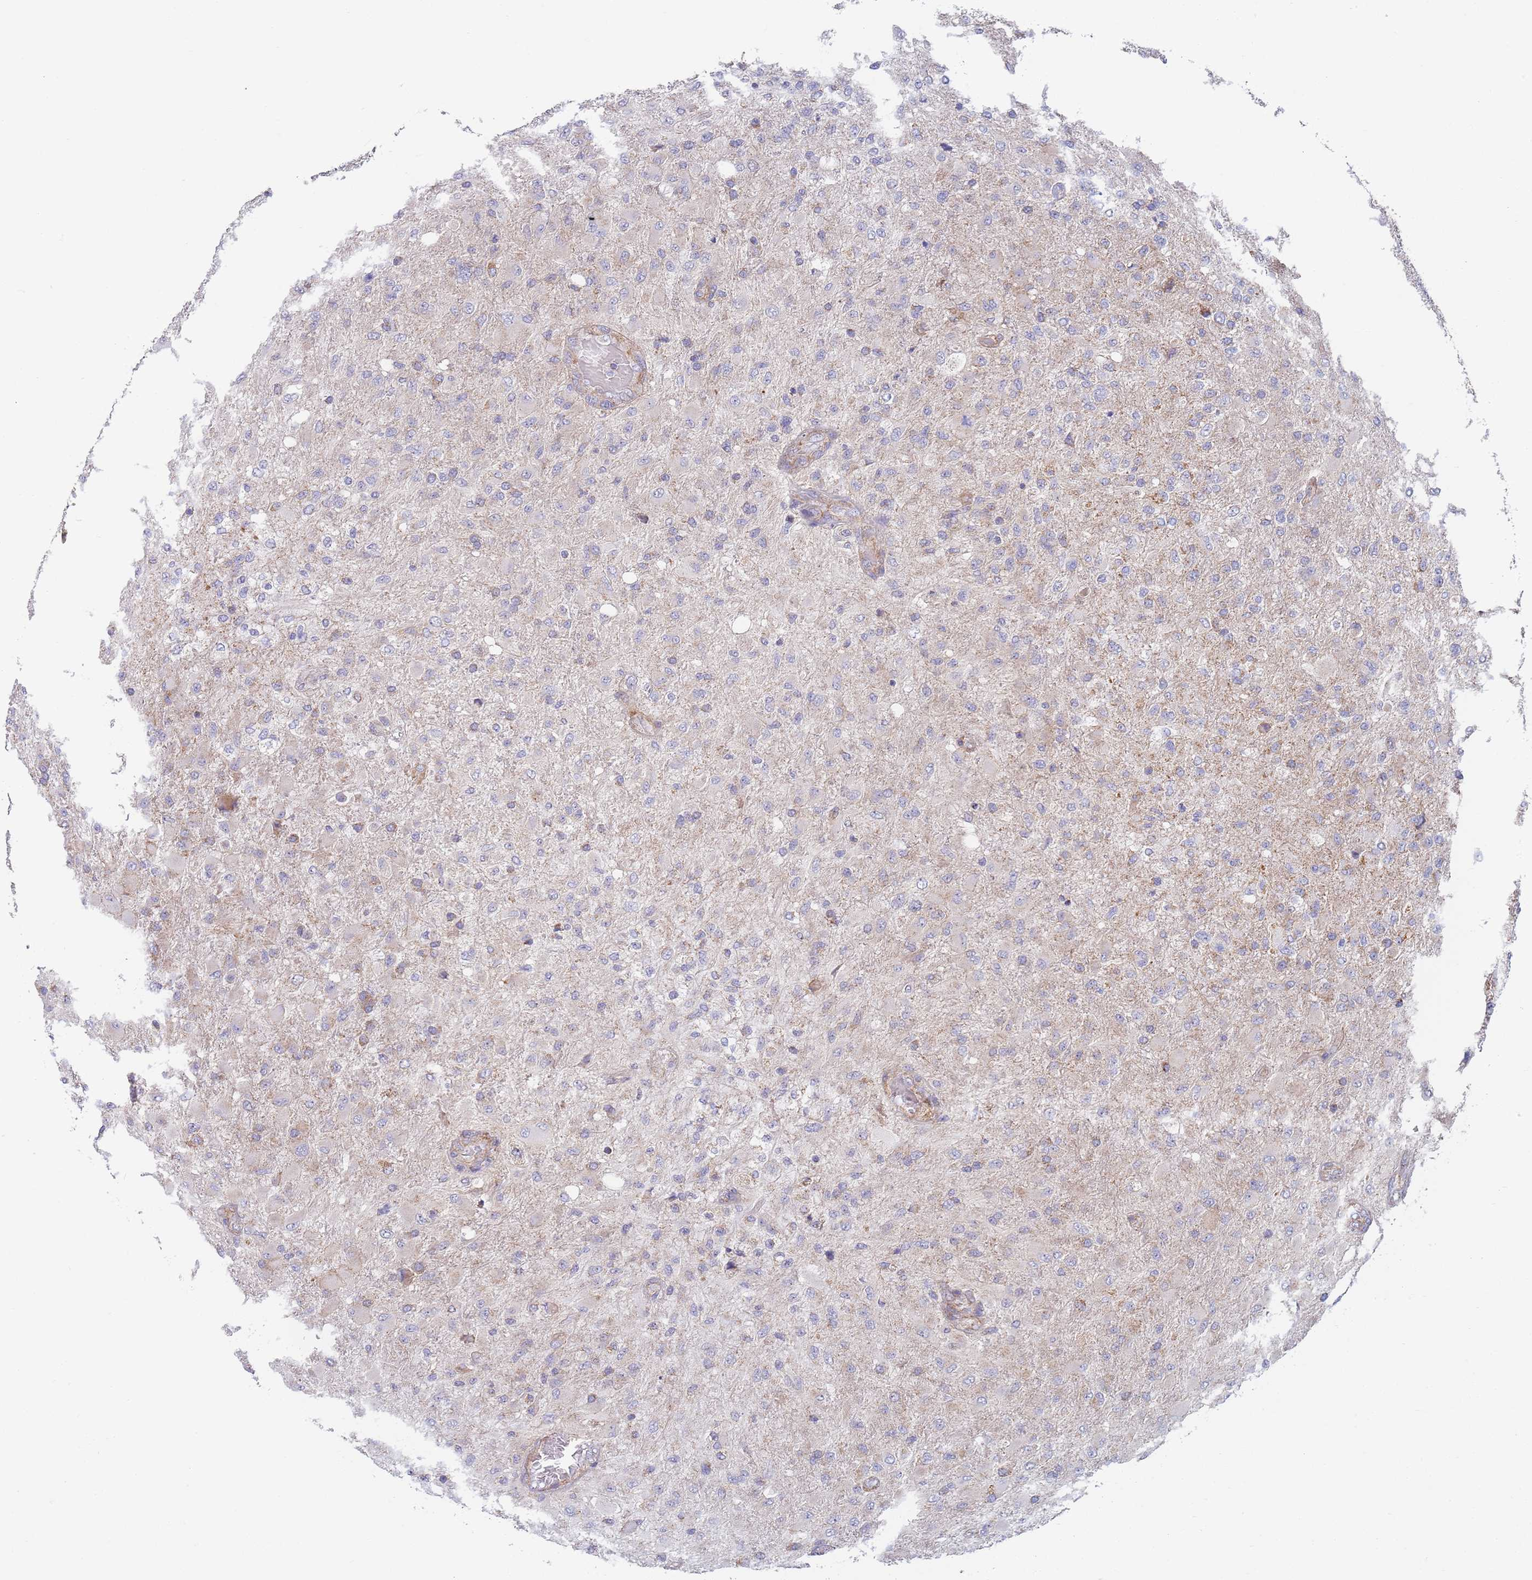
{"staining": {"intensity": "negative", "quantity": "none", "location": "none"}, "tissue": "glioma", "cell_type": "Tumor cells", "image_type": "cancer", "snomed": [{"axis": "morphology", "description": "Glioma, malignant, Low grade"}, {"axis": "topography", "description": "Brain"}], "caption": "DAB (3,3'-diaminobenzidine) immunohistochemical staining of low-grade glioma (malignant) reveals no significant positivity in tumor cells. (Immunohistochemistry, brightfield microscopy, high magnification).", "gene": "PWWP3A", "patient": {"sex": "male", "age": 65}}